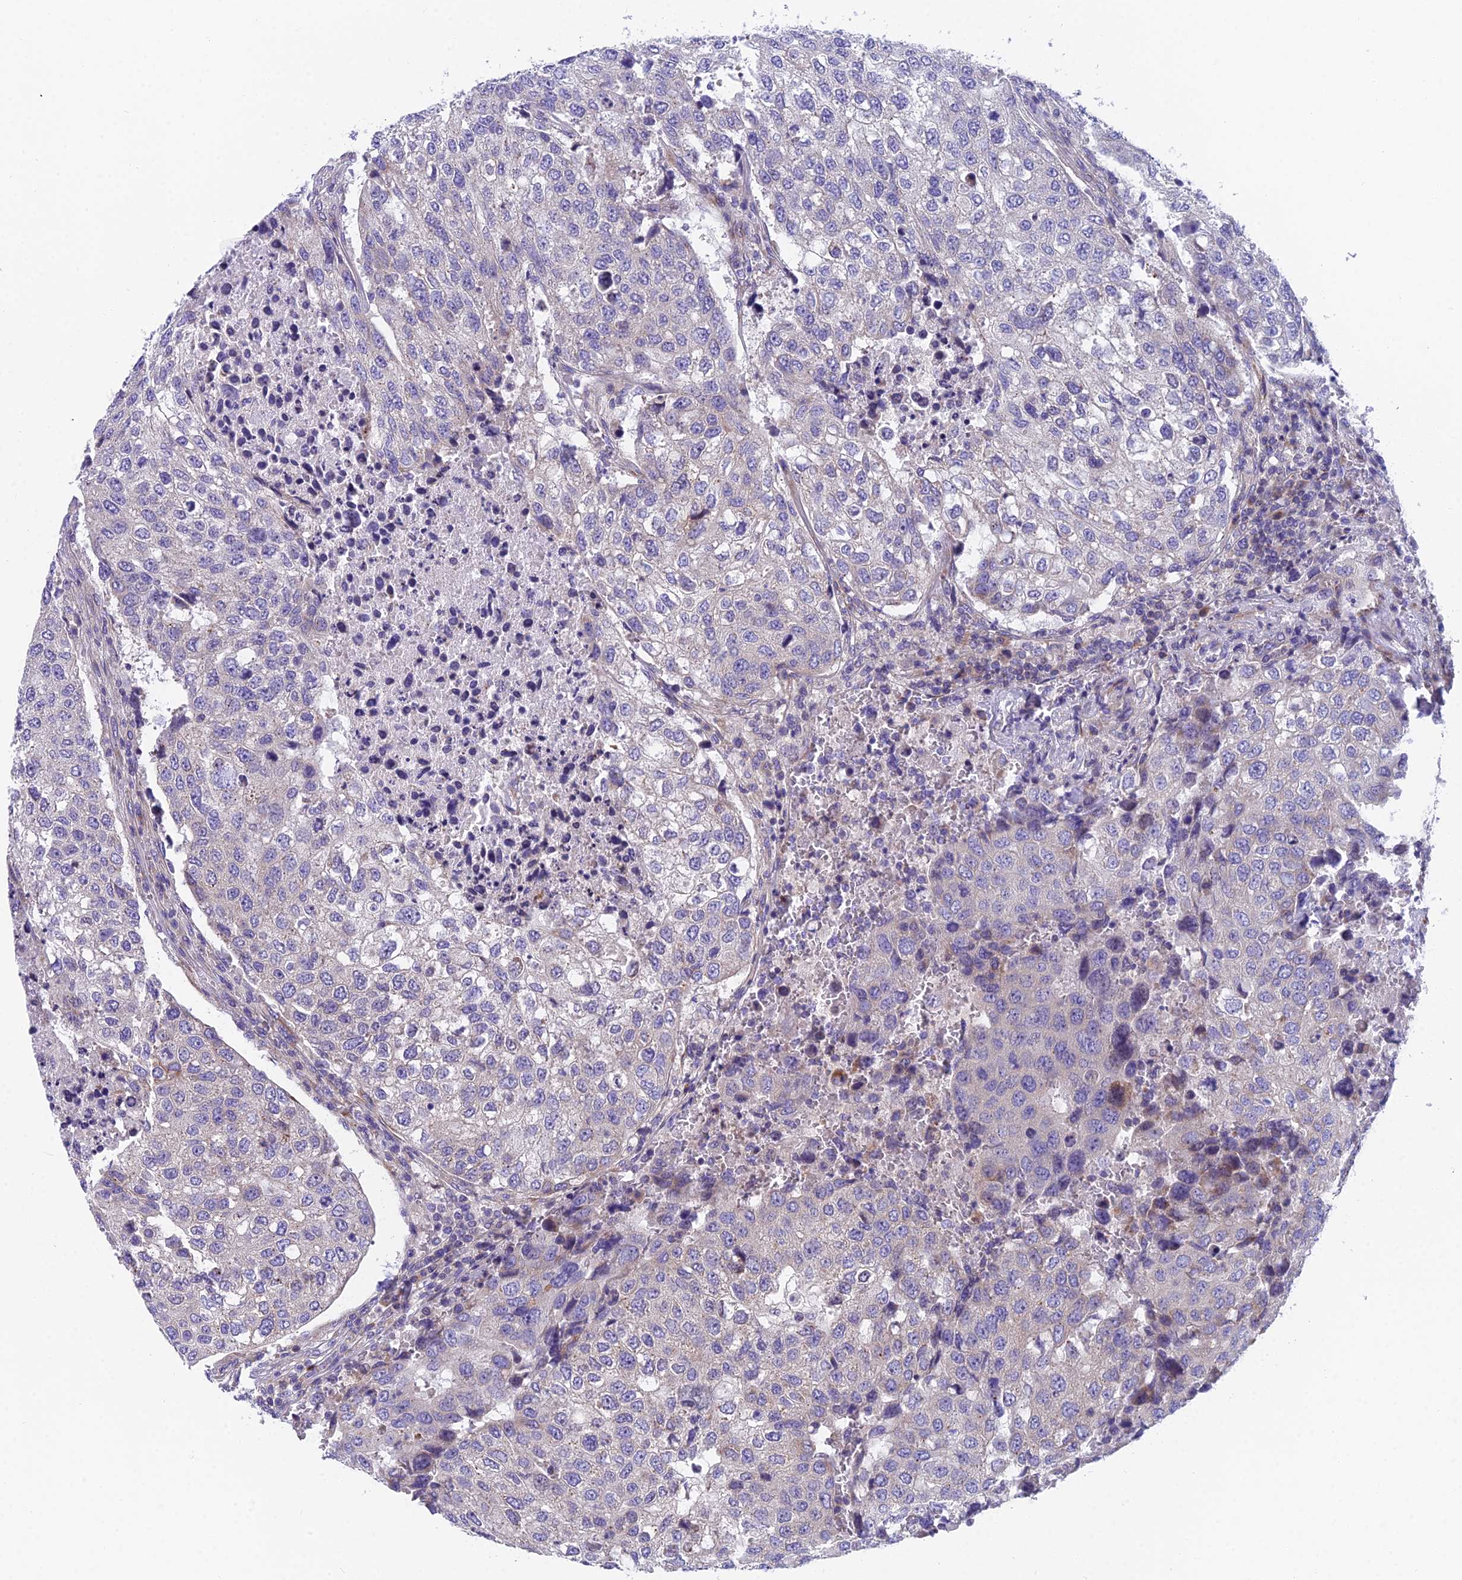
{"staining": {"intensity": "negative", "quantity": "none", "location": "none"}, "tissue": "urothelial cancer", "cell_type": "Tumor cells", "image_type": "cancer", "snomed": [{"axis": "morphology", "description": "Urothelial carcinoma, High grade"}, {"axis": "topography", "description": "Lymph node"}, {"axis": "topography", "description": "Urinary bladder"}], "caption": "DAB (3,3'-diaminobenzidine) immunohistochemical staining of urothelial carcinoma (high-grade) reveals no significant positivity in tumor cells.", "gene": "MVB12A", "patient": {"sex": "male", "age": 51}}